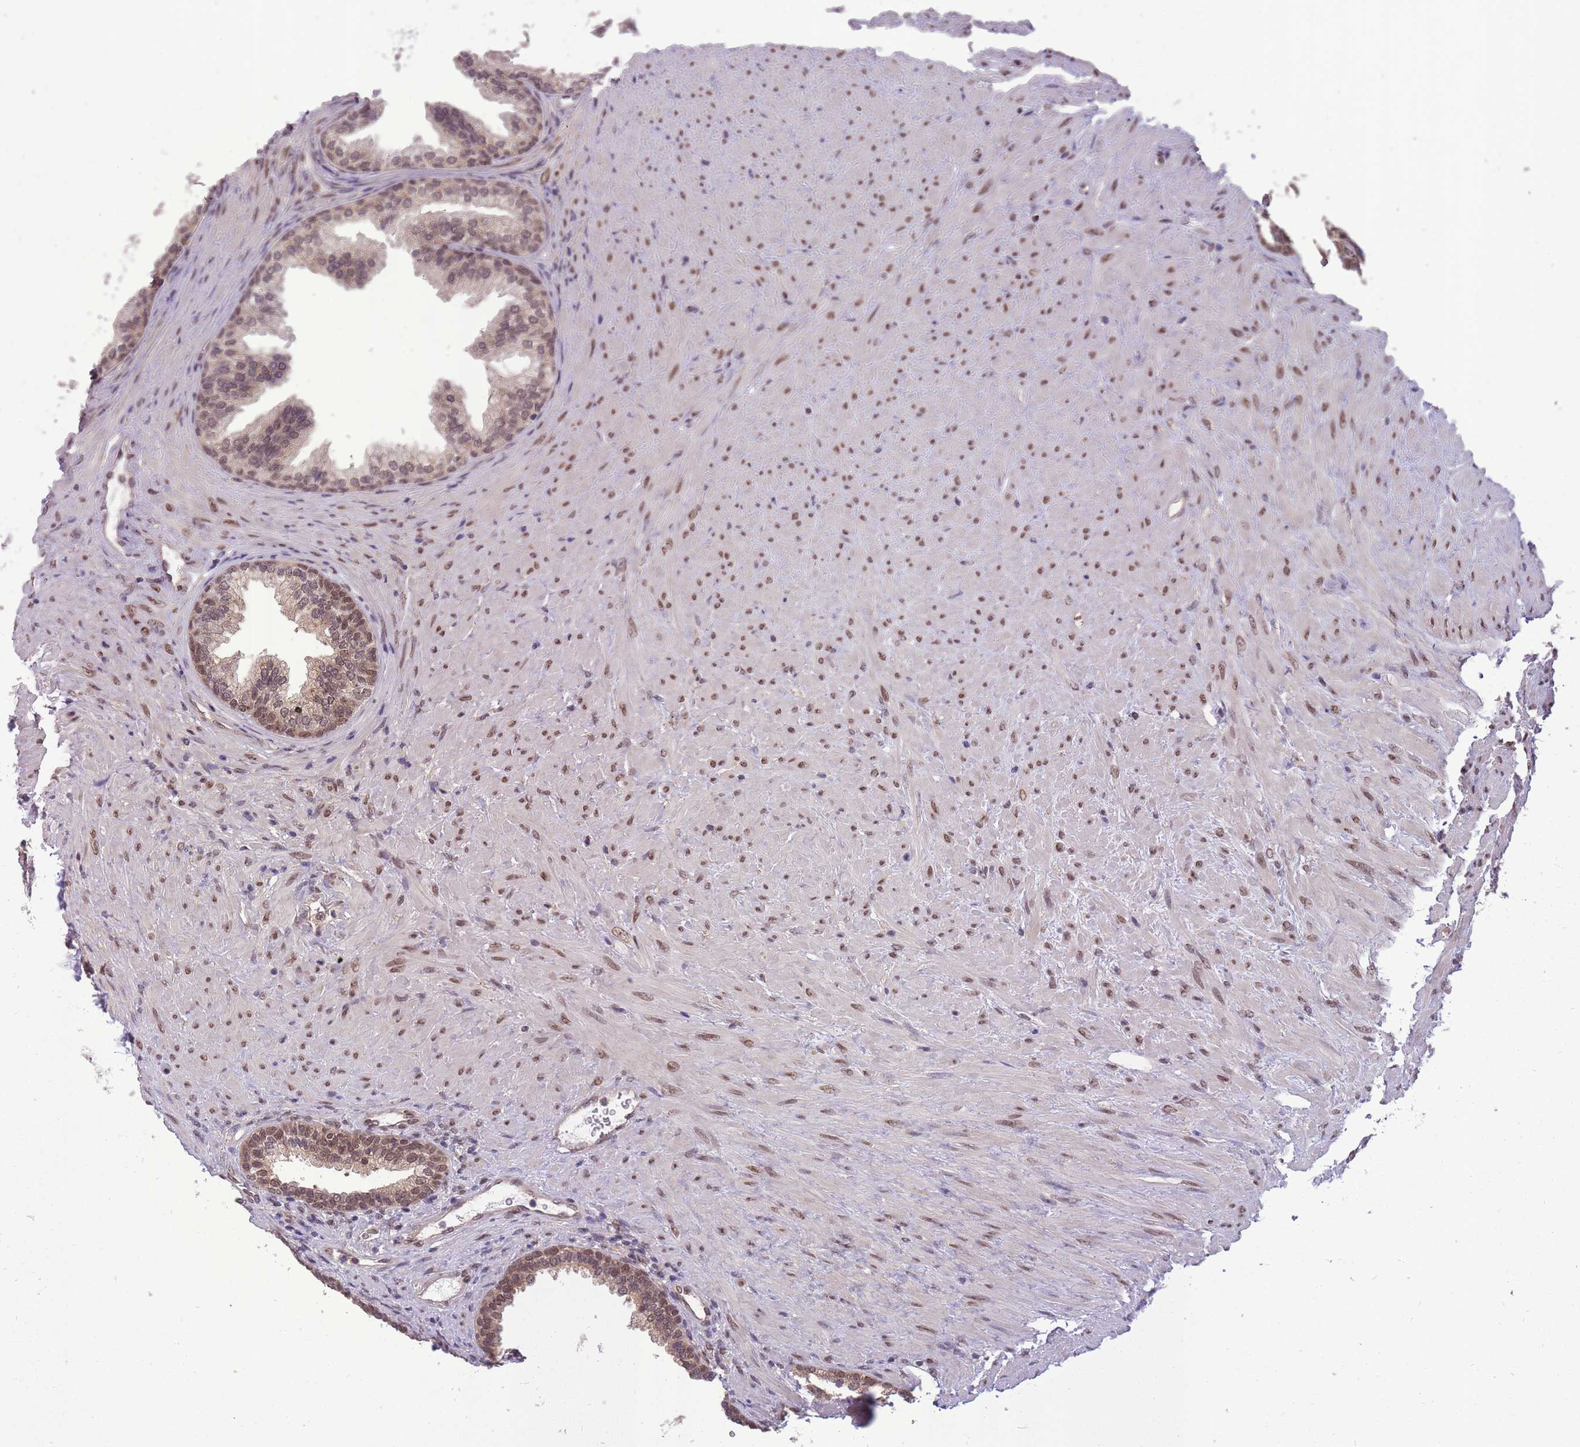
{"staining": {"intensity": "weak", "quantity": ">75%", "location": "nuclear"}, "tissue": "prostate", "cell_type": "Glandular cells", "image_type": "normal", "snomed": [{"axis": "morphology", "description": "Normal tissue, NOS"}, {"axis": "topography", "description": "Prostate"}], "caption": "Benign prostate exhibits weak nuclear expression in about >75% of glandular cells, visualized by immunohistochemistry.", "gene": "CDIP1", "patient": {"sex": "male", "age": 76}}